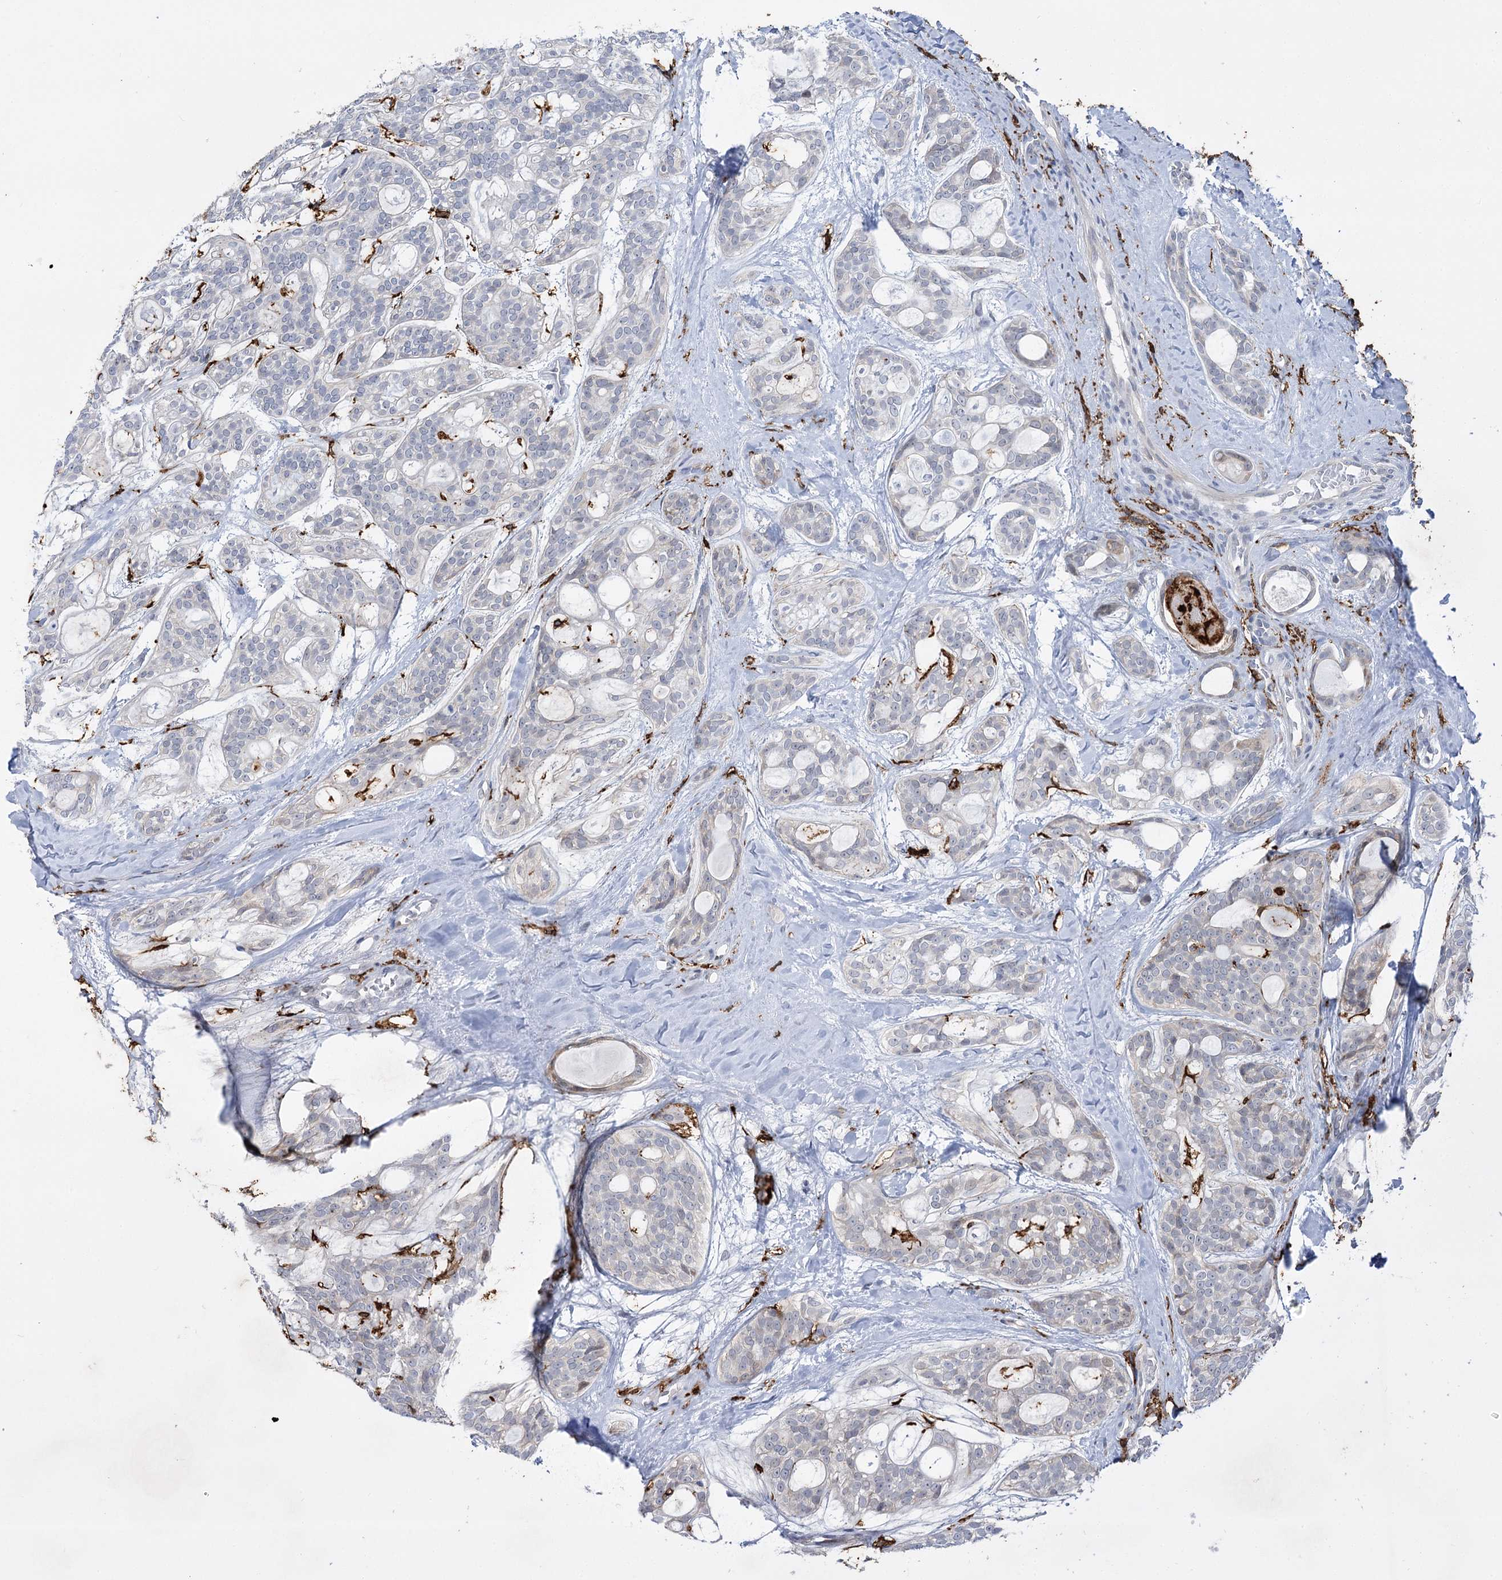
{"staining": {"intensity": "negative", "quantity": "none", "location": "none"}, "tissue": "head and neck cancer", "cell_type": "Tumor cells", "image_type": "cancer", "snomed": [{"axis": "morphology", "description": "Adenocarcinoma, NOS"}, {"axis": "topography", "description": "Head-Neck"}], "caption": "There is no significant positivity in tumor cells of adenocarcinoma (head and neck).", "gene": "PIWIL4", "patient": {"sex": "male", "age": 66}}